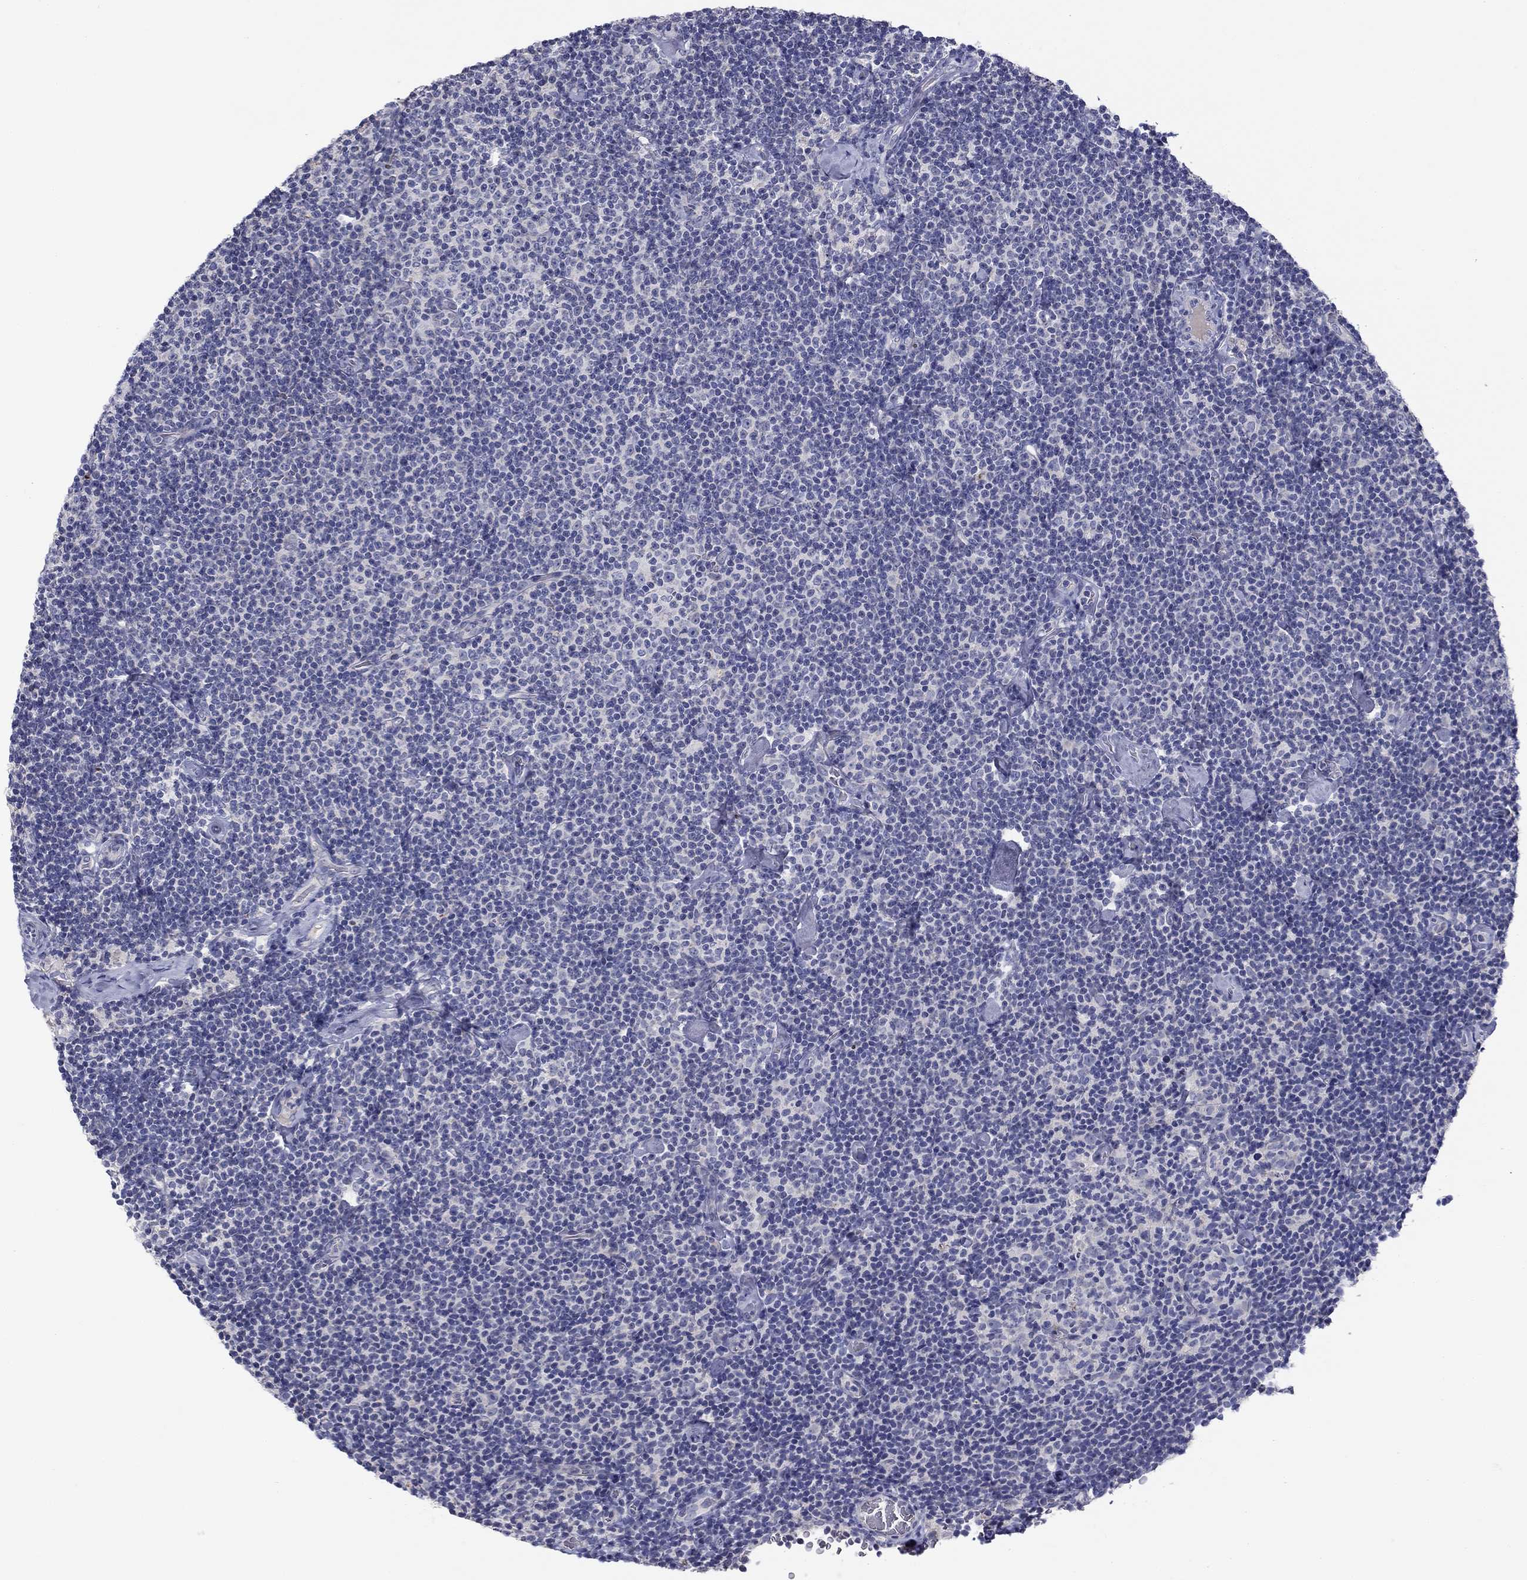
{"staining": {"intensity": "negative", "quantity": "none", "location": "none"}, "tissue": "lymphoma", "cell_type": "Tumor cells", "image_type": "cancer", "snomed": [{"axis": "morphology", "description": "Malignant lymphoma, non-Hodgkin's type, Low grade"}, {"axis": "topography", "description": "Lymph node"}], "caption": "DAB immunohistochemical staining of human low-grade malignant lymphoma, non-Hodgkin's type reveals no significant positivity in tumor cells.", "gene": "SPATA7", "patient": {"sex": "male", "age": 81}}